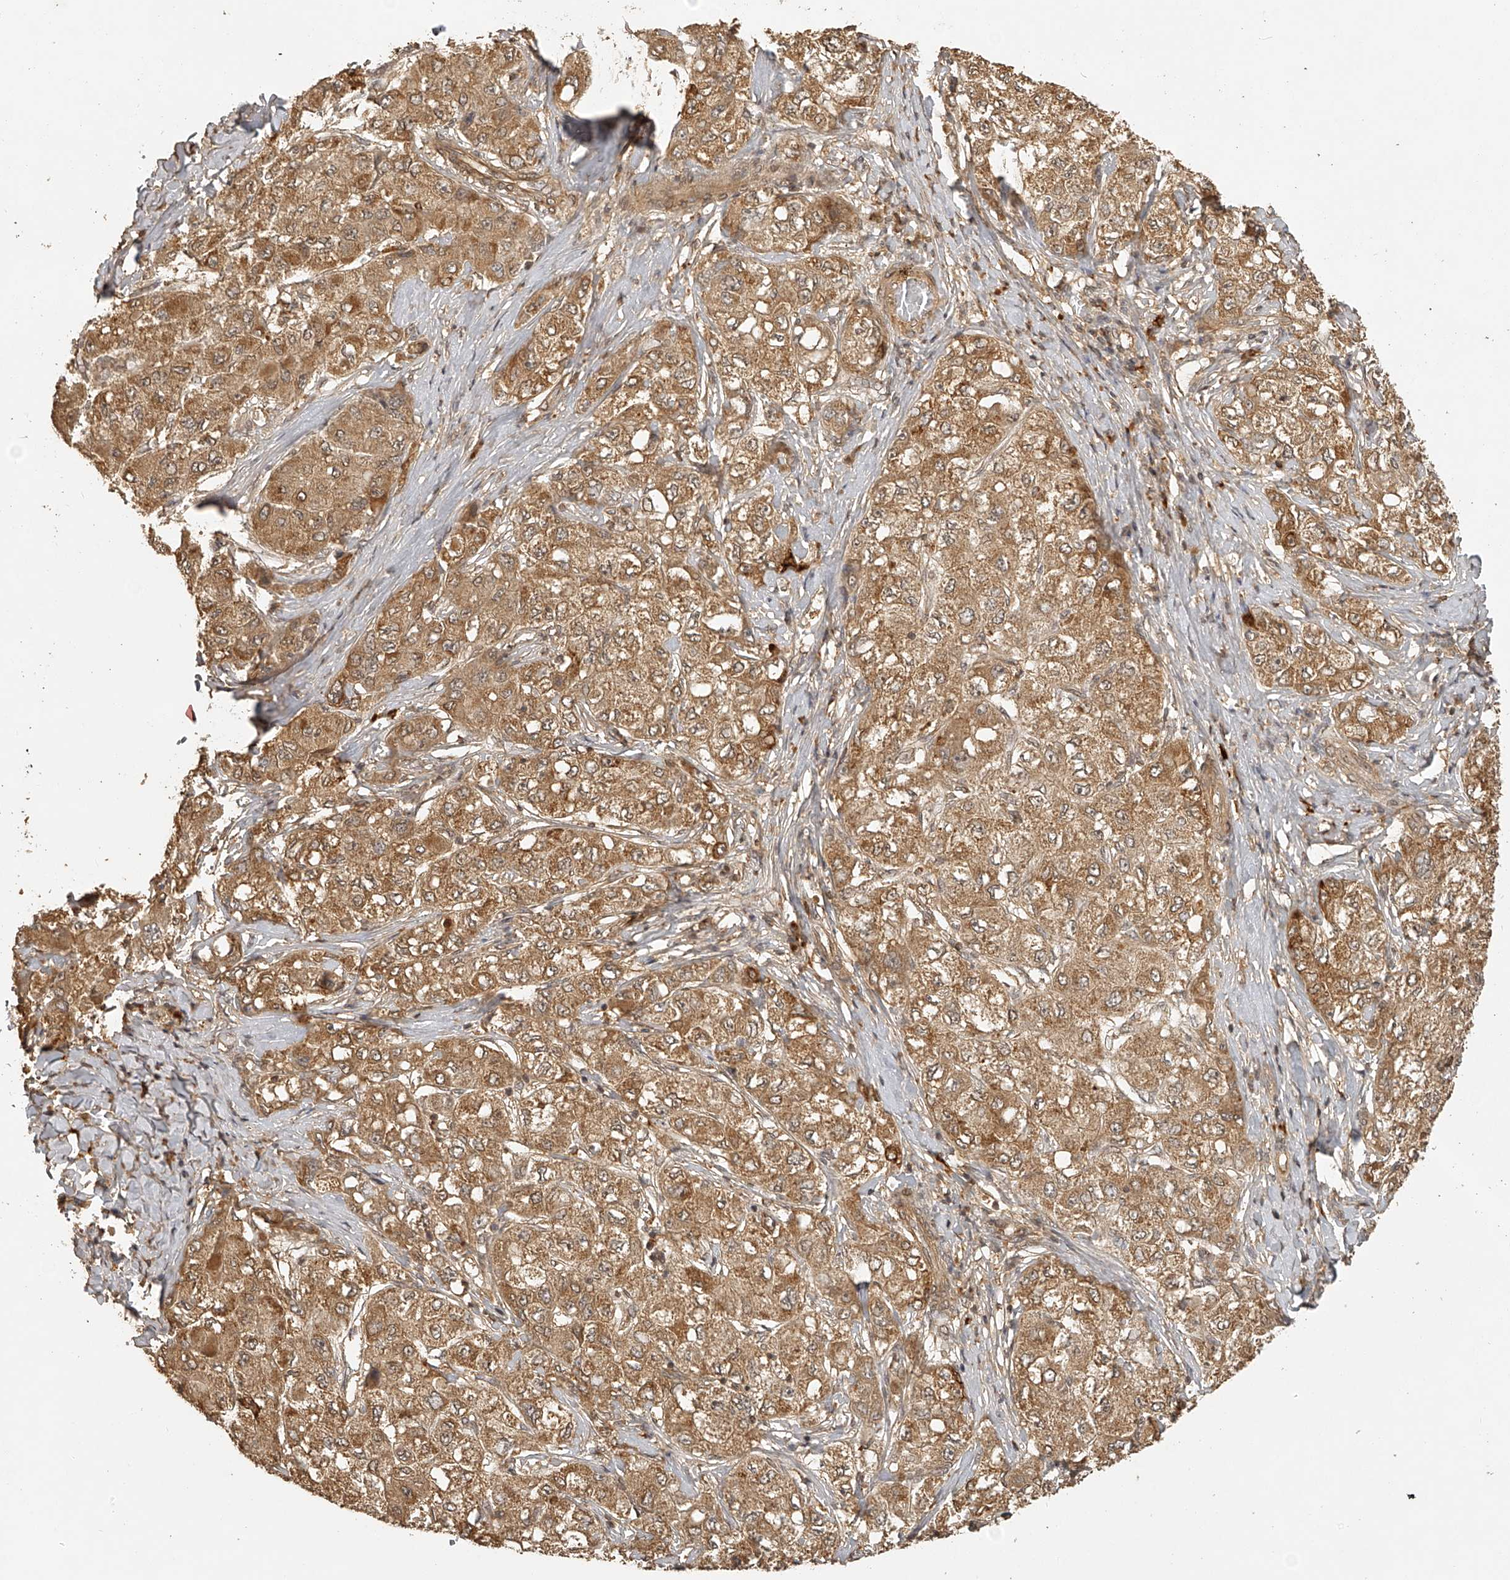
{"staining": {"intensity": "moderate", "quantity": ">75%", "location": "cytoplasmic/membranous"}, "tissue": "liver cancer", "cell_type": "Tumor cells", "image_type": "cancer", "snomed": [{"axis": "morphology", "description": "Carcinoma, Hepatocellular, NOS"}, {"axis": "topography", "description": "Liver"}], "caption": "The histopathology image displays staining of liver cancer, revealing moderate cytoplasmic/membranous protein staining (brown color) within tumor cells.", "gene": "BCL2L11", "patient": {"sex": "male", "age": 80}}